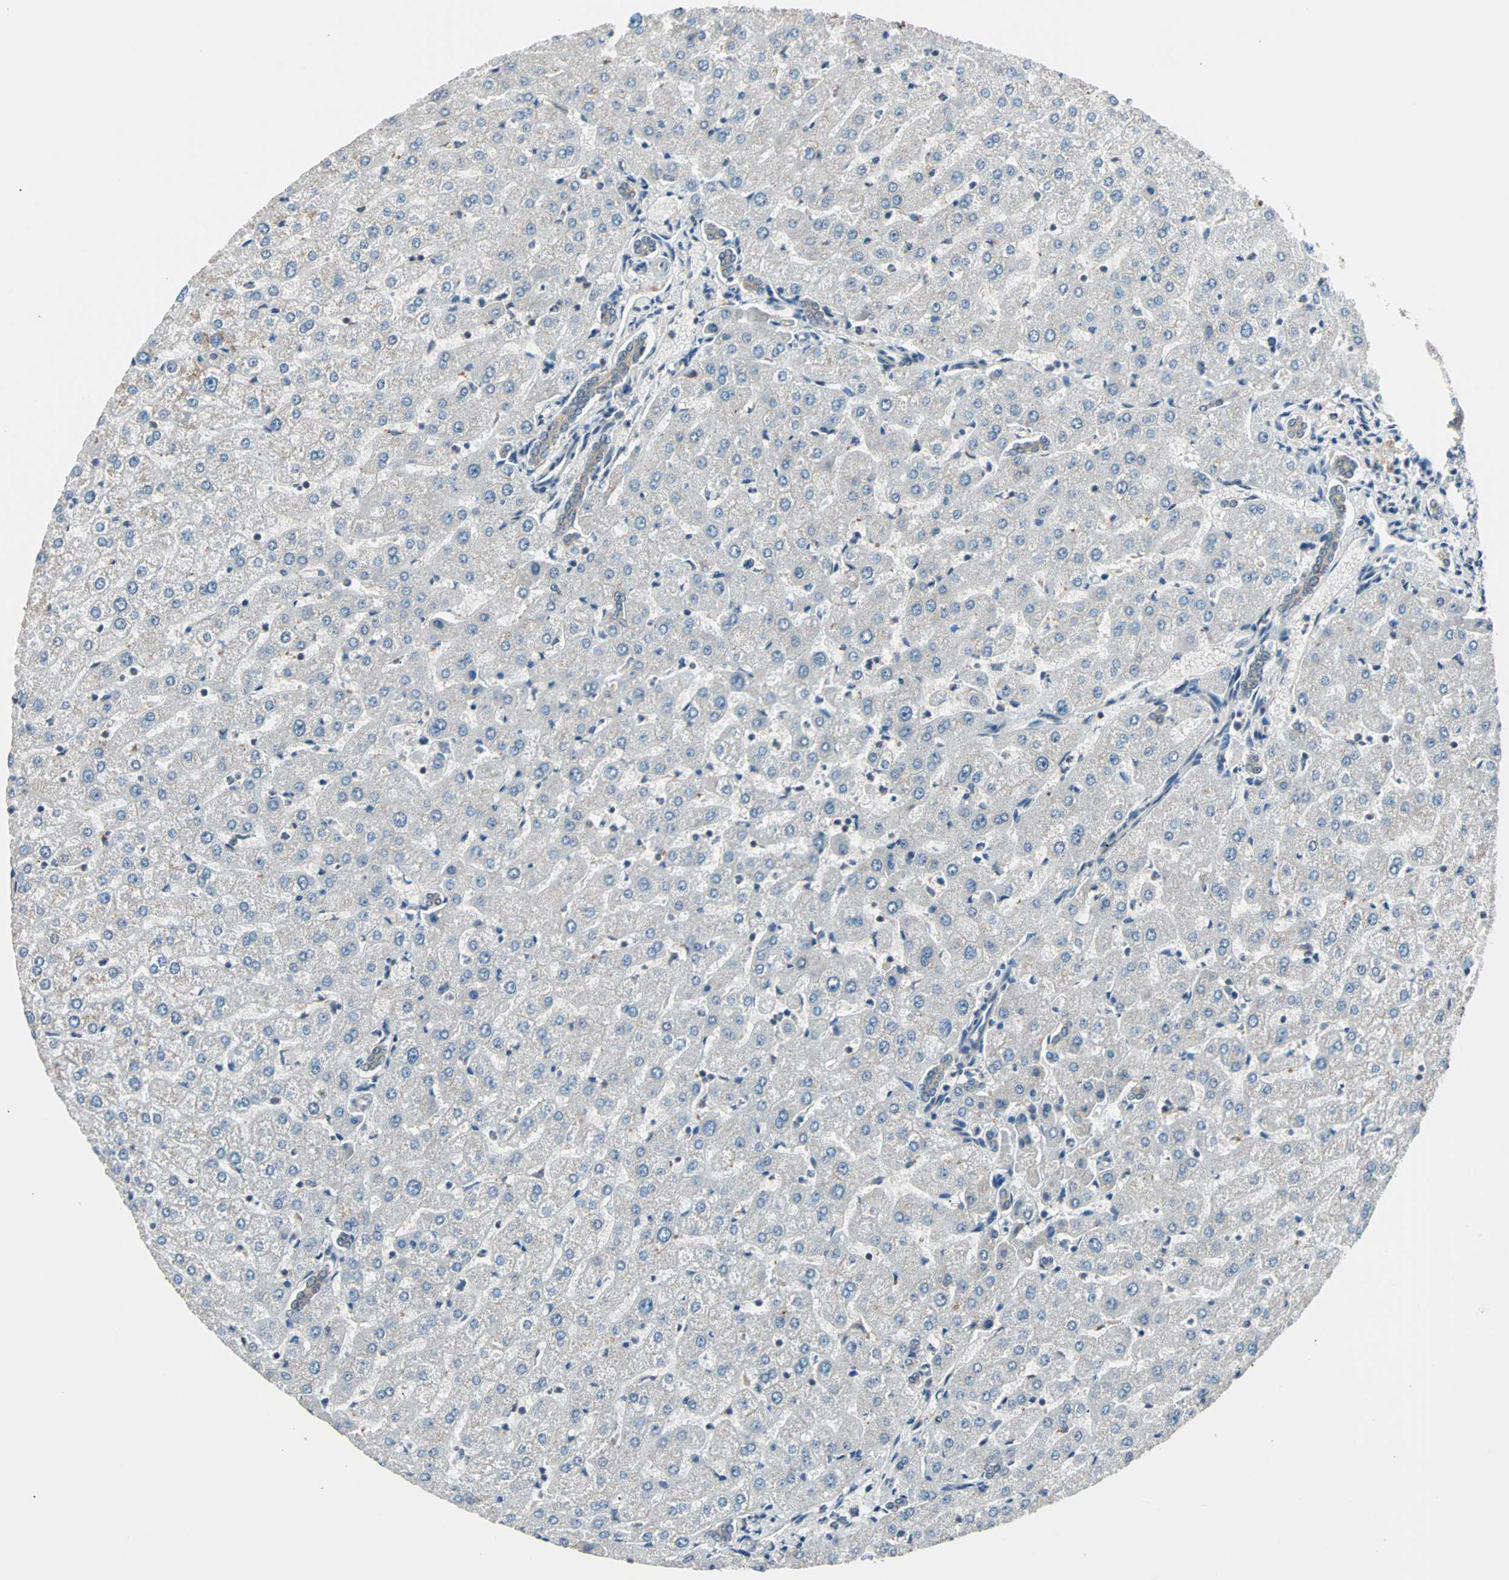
{"staining": {"intensity": "weak", "quantity": ">75%", "location": "cytoplasmic/membranous"}, "tissue": "liver", "cell_type": "Cholangiocytes", "image_type": "normal", "snomed": [{"axis": "morphology", "description": "Normal tissue, NOS"}, {"axis": "morphology", "description": "Fibrosis, NOS"}, {"axis": "topography", "description": "Liver"}], "caption": "IHC micrograph of unremarkable liver: human liver stained using immunohistochemistry displays low levels of weak protein expression localized specifically in the cytoplasmic/membranous of cholangiocytes, appearing as a cytoplasmic/membranous brown color.", "gene": "MAP3K21", "patient": {"sex": "female", "age": 29}}